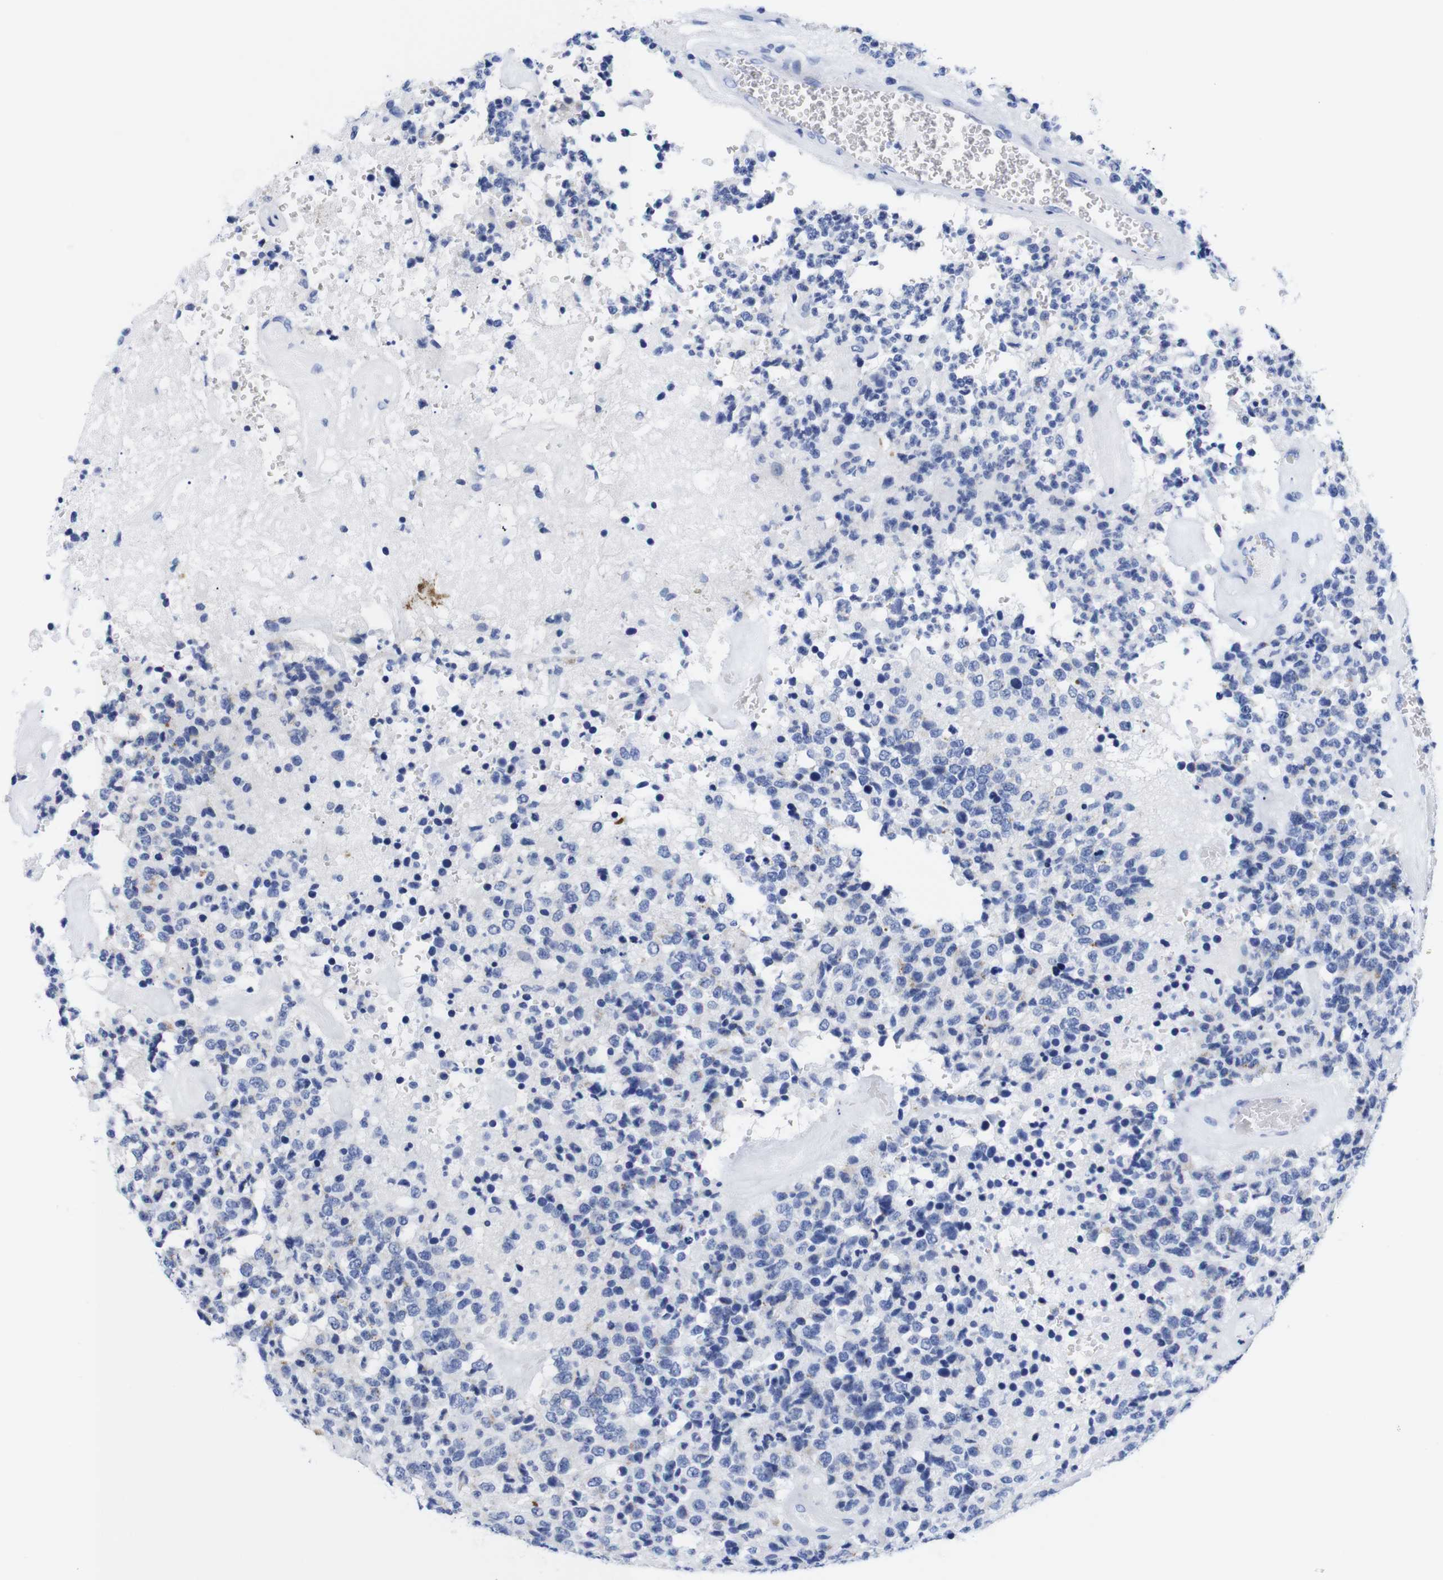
{"staining": {"intensity": "negative", "quantity": "none", "location": "none"}, "tissue": "glioma", "cell_type": "Tumor cells", "image_type": "cancer", "snomed": [{"axis": "morphology", "description": "Glioma, malignant, High grade"}, {"axis": "topography", "description": "pancreas cauda"}], "caption": "There is no significant expression in tumor cells of glioma.", "gene": "LRRC55", "patient": {"sex": "male", "age": 60}}